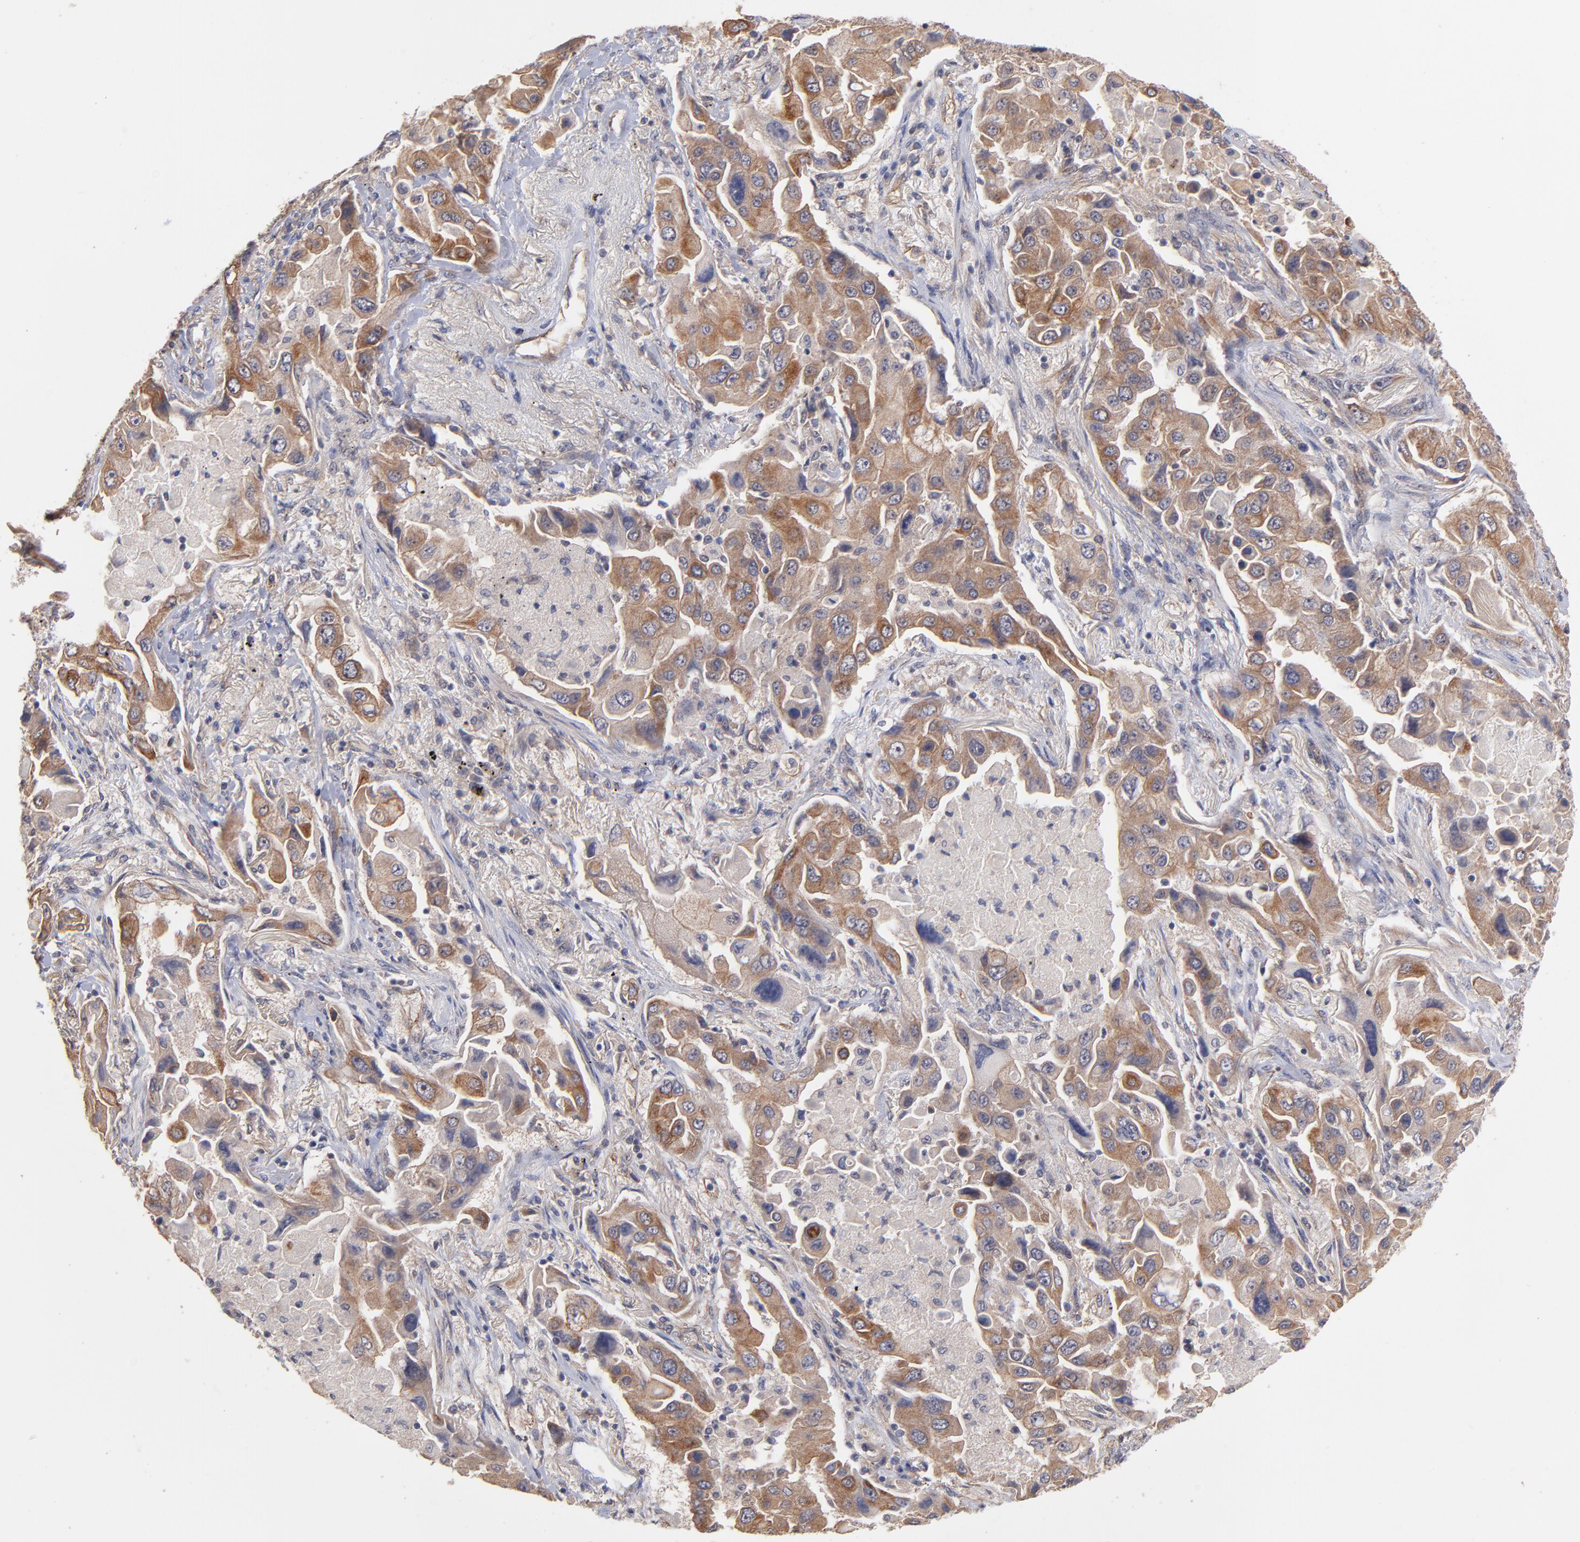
{"staining": {"intensity": "moderate", "quantity": ">75%", "location": "cytoplasmic/membranous"}, "tissue": "lung cancer", "cell_type": "Tumor cells", "image_type": "cancer", "snomed": [{"axis": "morphology", "description": "Adenocarcinoma, NOS"}, {"axis": "topography", "description": "Lung"}], "caption": "Immunohistochemical staining of adenocarcinoma (lung) displays moderate cytoplasmic/membranous protein expression in about >75% of tumor cells.", "gene": "STAP2", "patient": {"sex": "female", "age": 65}}